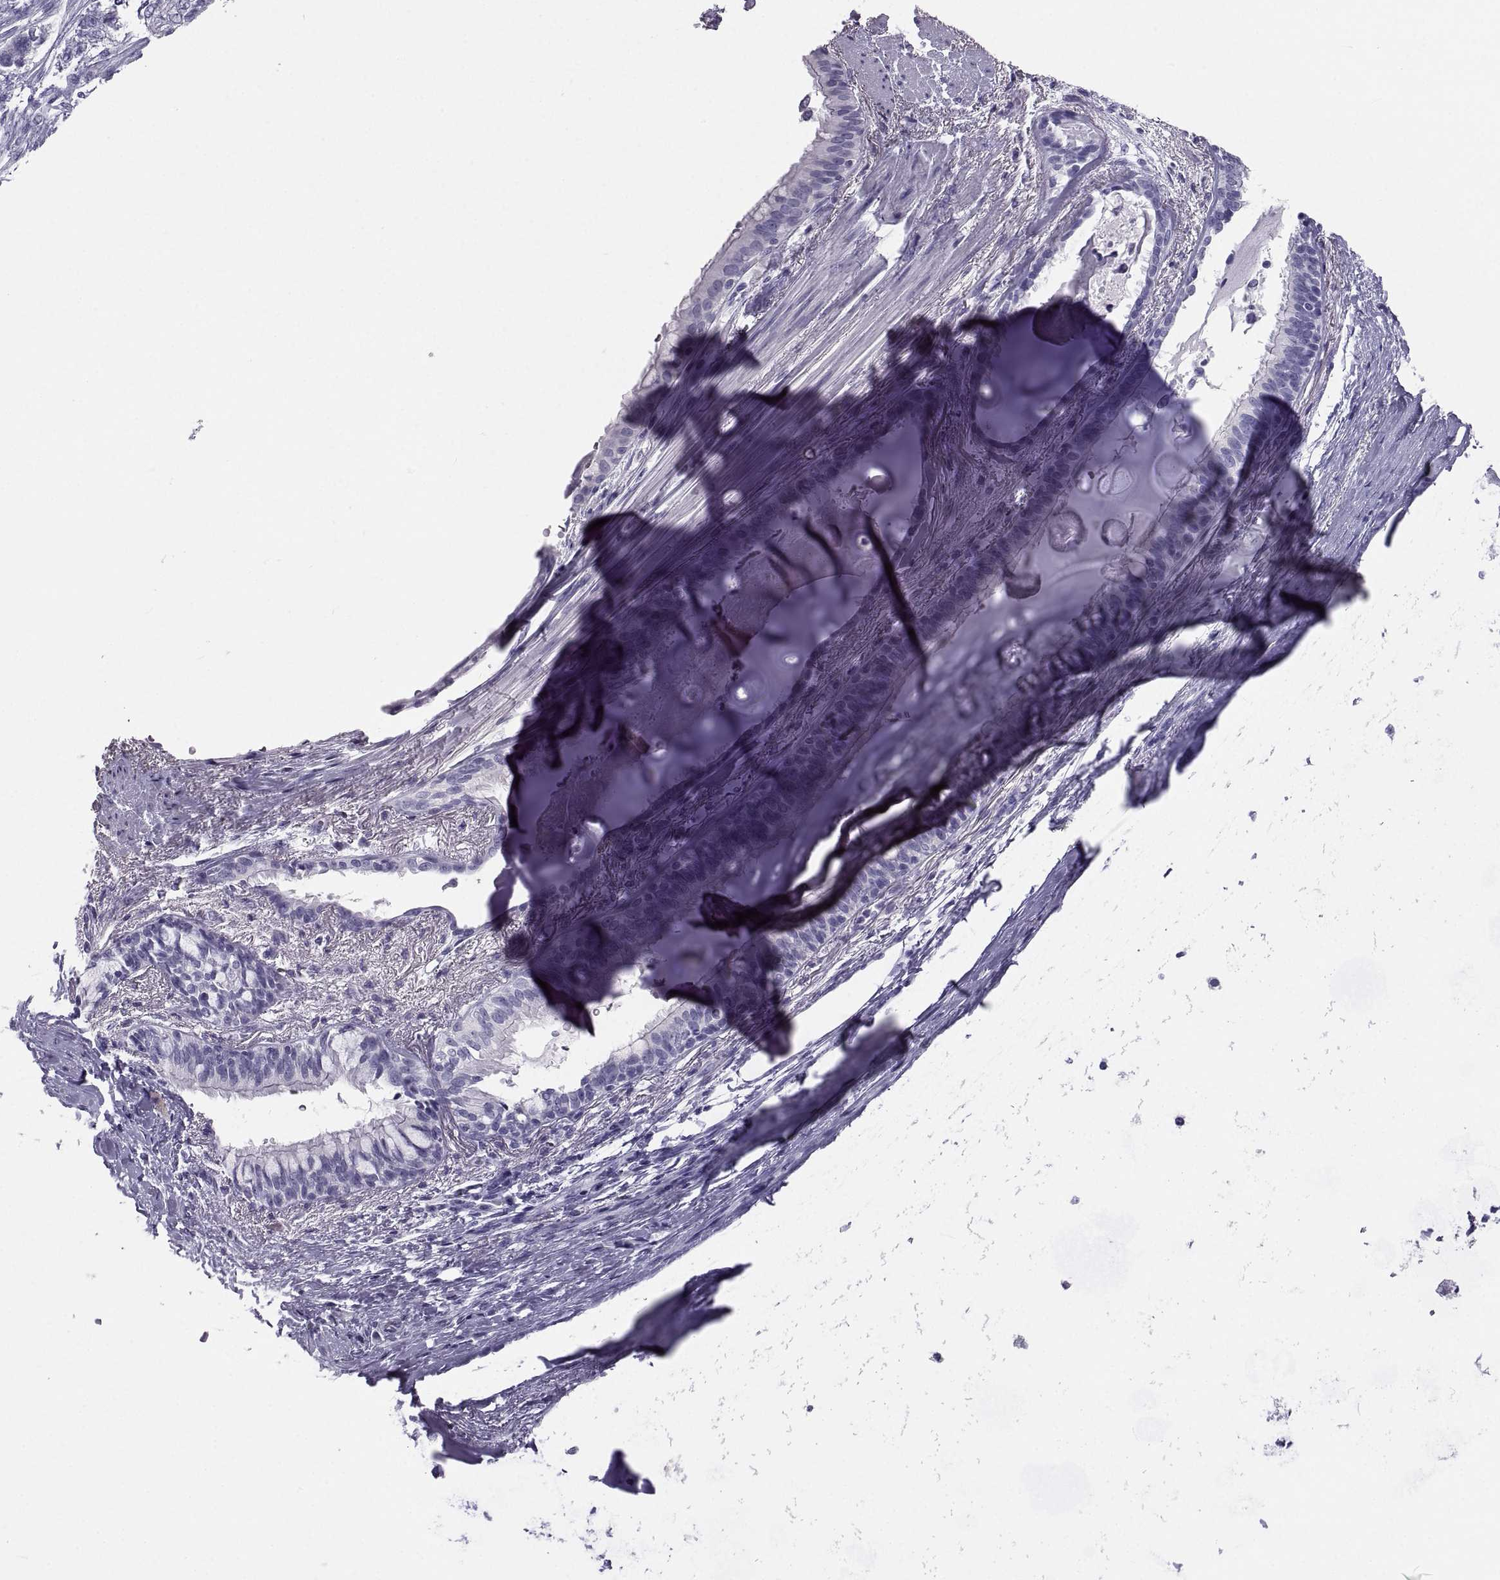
{"staining": {"intensity": "negative", "quantity": "none", "location": "none"}, "tissue": "bronchus", "cell_type": "Respiratory epithelial cells", "image_type": "normal", "snomed": [{"axis": "morphology", "description": "Normal tissue, NOS"}, {"axis": "morphology", "description": "Squamous cell carcinoma, NOS"}, {"axis": "topography", "description": "Bronchus"}, {"axis": "topography", "description": "Lung"}], "caption": "The image displays no staining of respiratory epithelial cells in unremarkable bronchus. Brightfield microscopy of IHC stained with DAB (brown) and hematoxylin (blue), captured at high magnification.", "gene": "PCSK1N", "patient": {"sex": "male", "age": 69}}